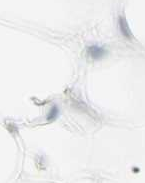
{"staining": {"intensity": "negative", "quantity": "none", "location": "none"}, "tissue": "adipose tissue", "cell_type": "Adipocytes", "image_type": "normal", "snomed": [{"axis": "morphology", "description": "Normal tissue, NOS"}, {"axis": "topography", "description": "Breast"}, {"axis": "topography", "description": "Adipose tissue"}], "caption": "This image is of unremarkable adipose tissue stained with IHC to label a protein in brown with the nuclei are counter-stained blue. There is no positivity in adipocytes.", "gene": "YBX2", "patient": {"sex": "female", "age": 25}}